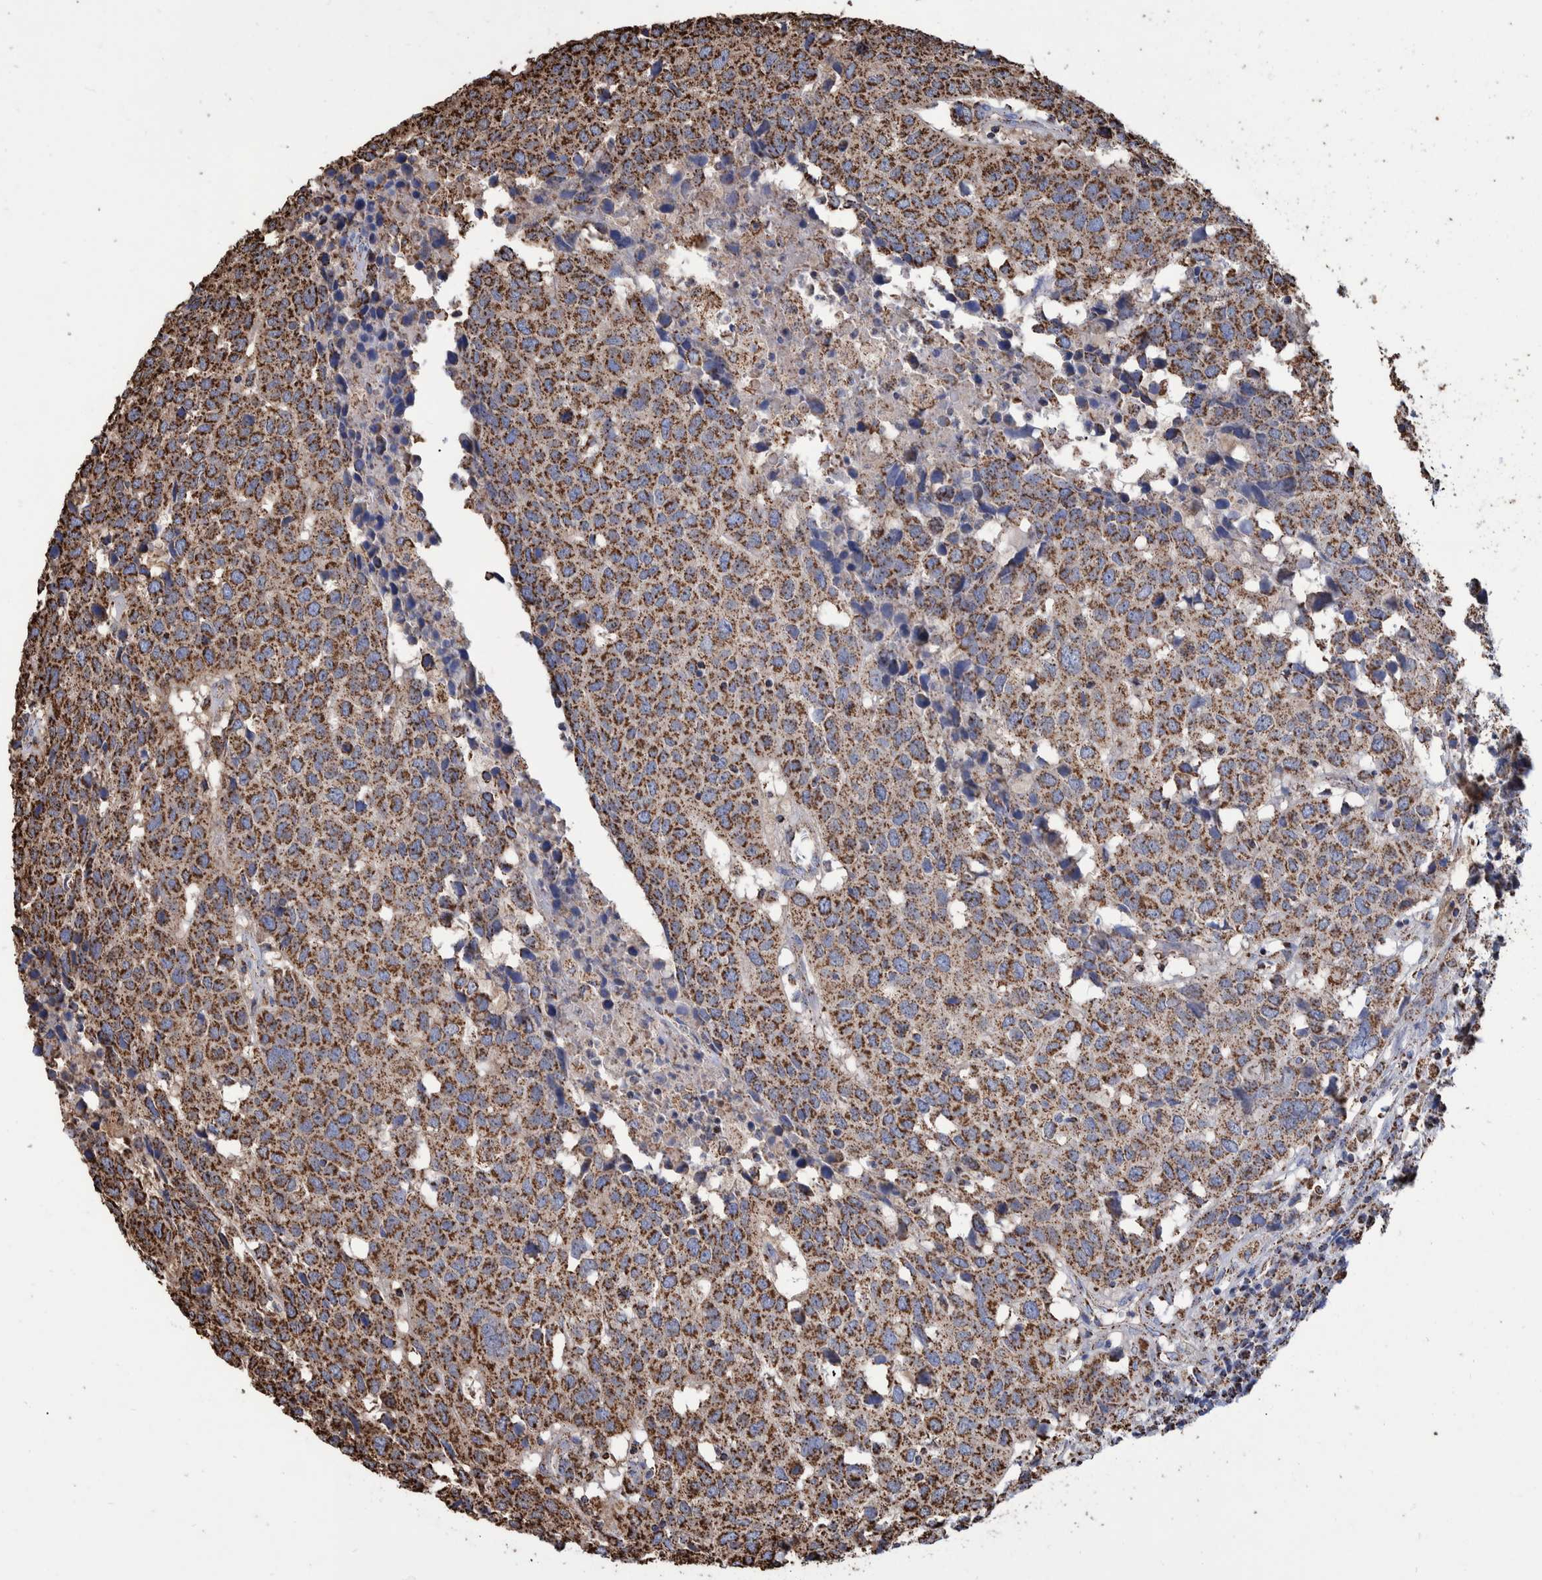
{"staining": {"intensity": "strong", "quantity": ">75%", "location": "cytoplasmic/membranous"}, "tissue": "head and neck cancer", "cell_type": "Tumor cells", "image_type": "cancer", "snomed": [{"axis": "morphology", "description": "Squamous cell carcinoma, NOS"}, {"axis": "topography", "description": "Head-Neck"}], "caption": "Human head and neck squamous cell carcinoma stained with a protein marker displays strong staining in tumor cells.", "gene": "VPS26C", "patient": {"sex": "male", "age": 66}}